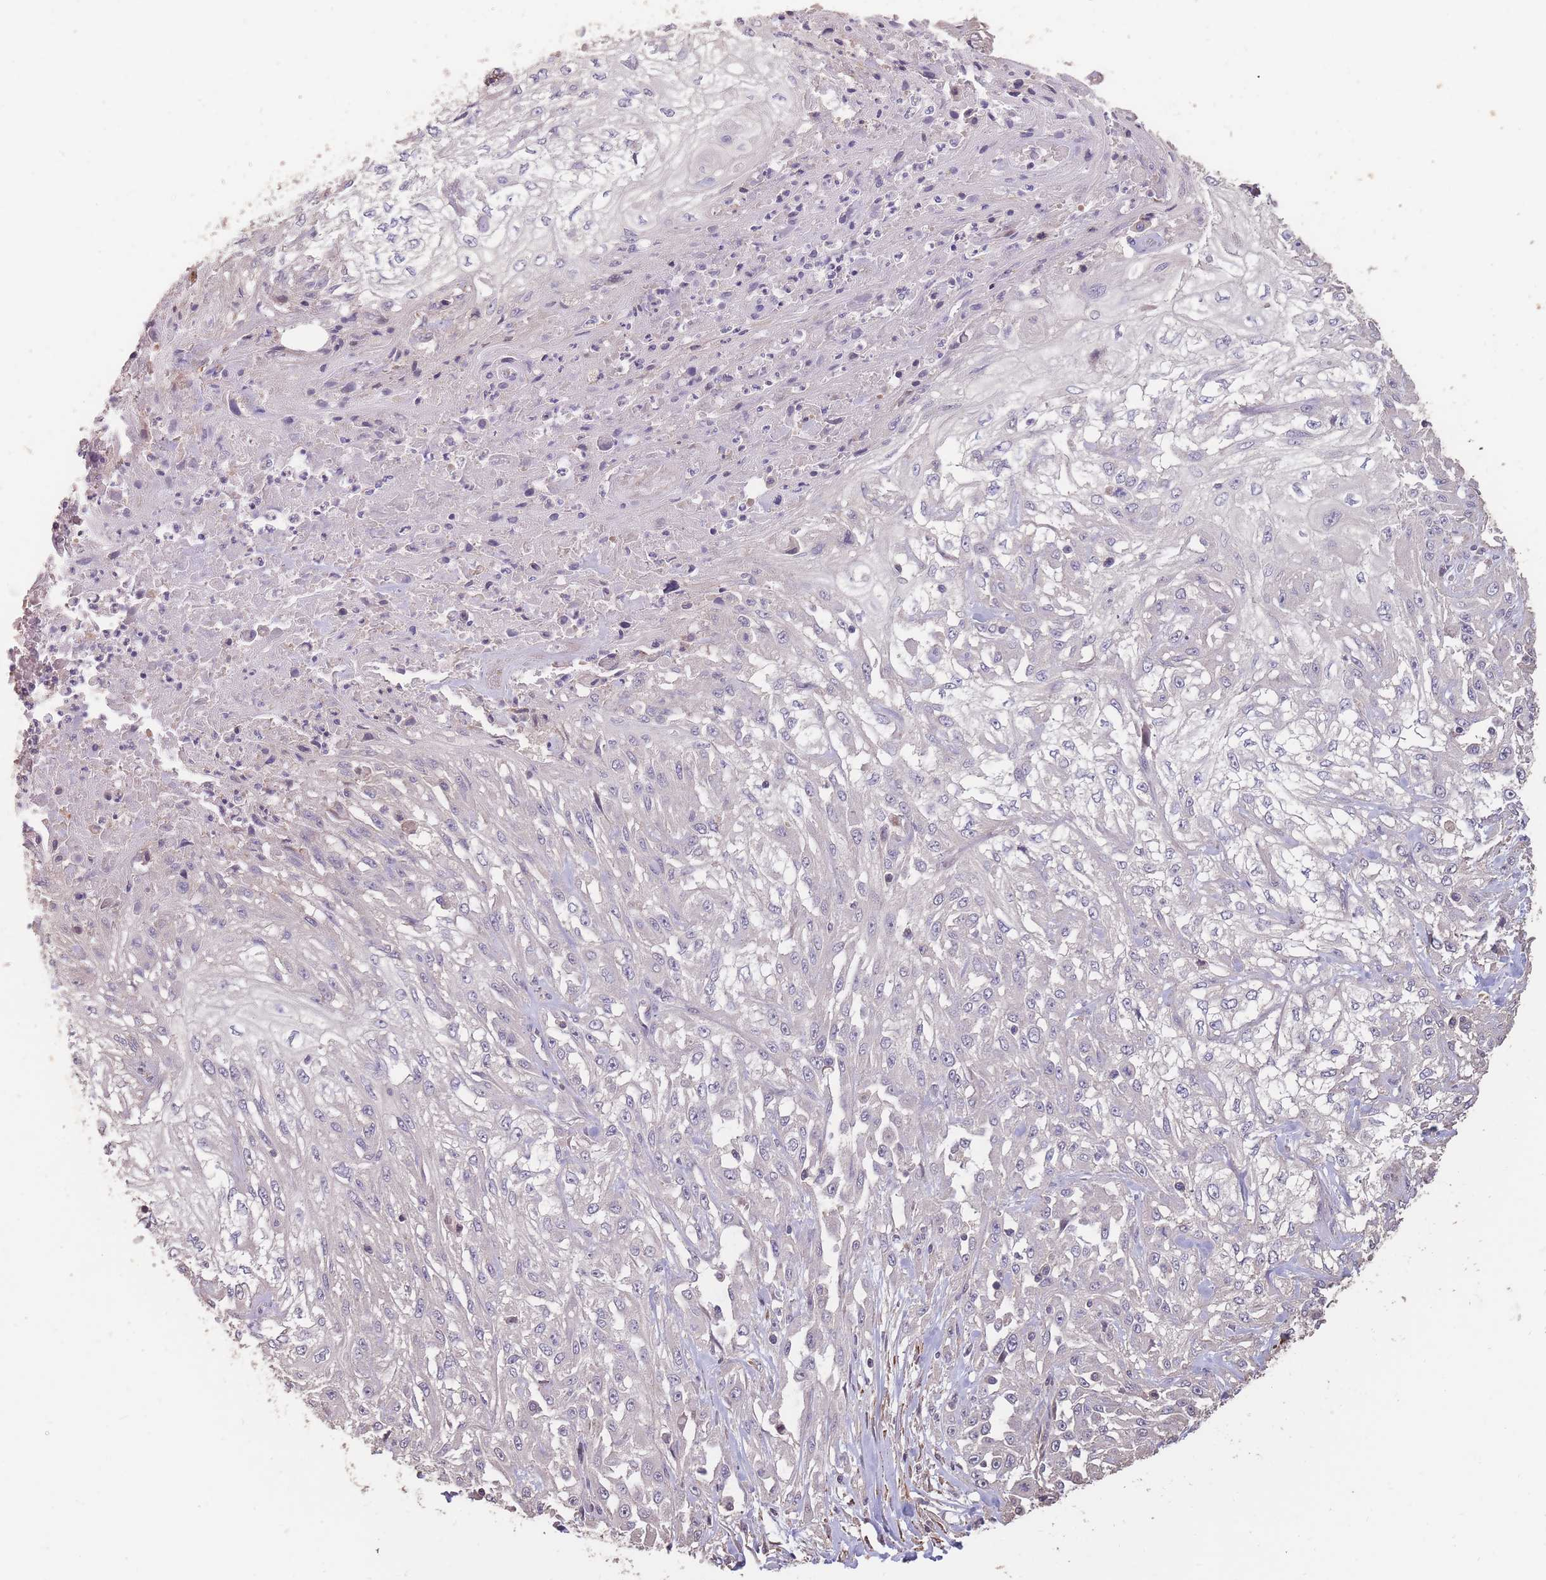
{"staining": {"intensity": "negative", "quantity": "none", "location": "none"}, "tissue": "skin cancer", "cell_type": "Tumor cells", "image_type": "cancer", "snomed": [{"axis": "morphology", "description": "Squamous cell carcinoma, NOS"}, {"axis": "morphology", "description": "Squamous cell carcinoma, metastatic, NOS"}, {"axis": "topography", "description": "Skin"}, {"axis": "topography", "description": "Lymph node"}], "caption": "Immunohistochemistry micrograph of neoplastic tissue: skin cancer (squamous cell carcinoma) stained with DAB (3,3'-diaminobenzidine) displays no significant protein expression in tumor cells. (IHC, brightfield microscopy, high magnification).", "gene": "NLRC4", "patient": {"sex": "male", "age": 75}}